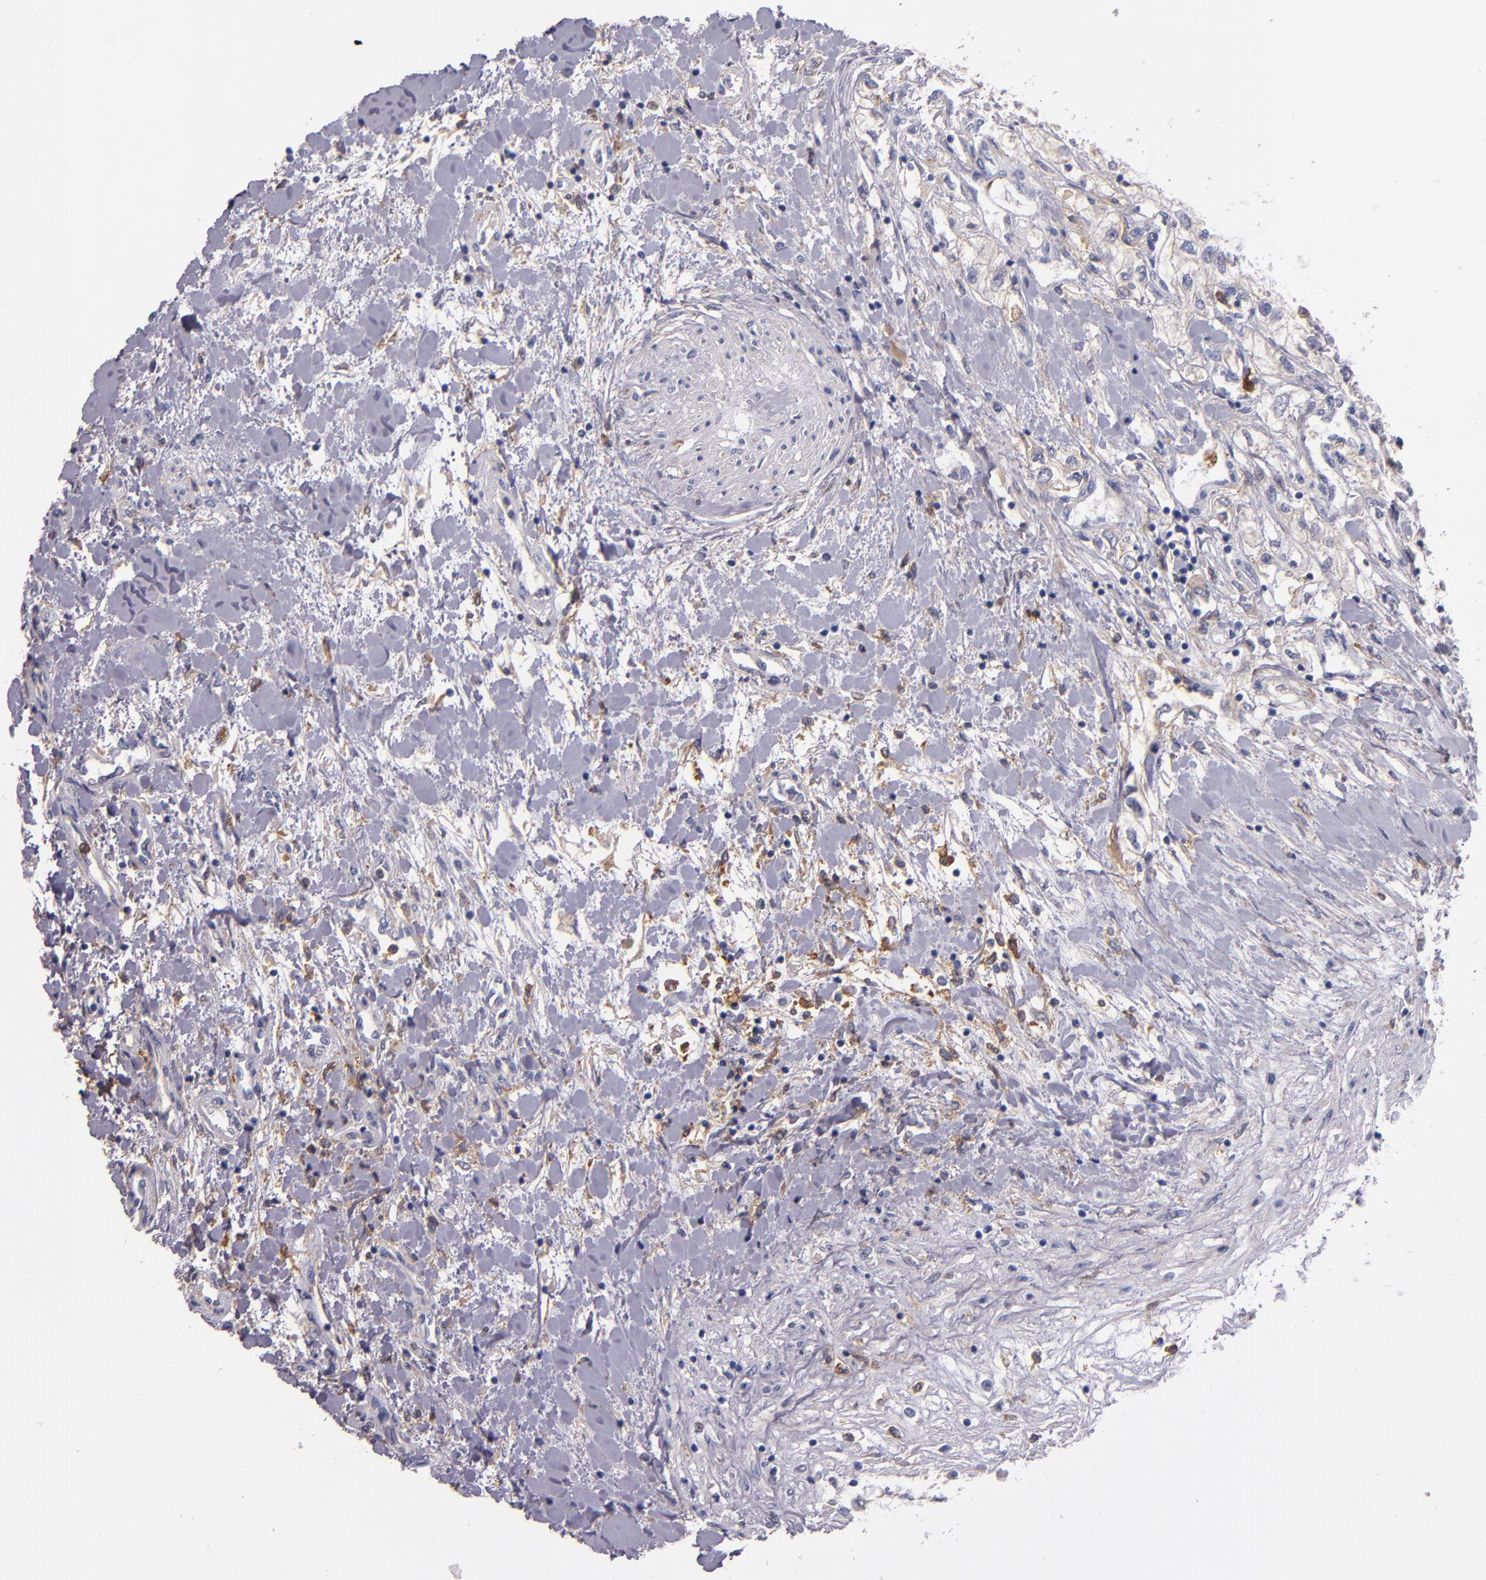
{"staining": {"intensity": "weak", "quantity": "25%-75%", "location": "cytoplasmic/membranous"}, "tissue": "renal cancer", "cell_type": "Tumor cells", "image_type": "cancer", "snomed": [{"axis": "morphology", "description": "Adenocarcinoma, NOS"}, {"axis": "topography", "description": "Kidney"}], "caption": "About 25%-75% of tumor cells in human adenocarcinoma (renal) show weak cytoplasmic/membranous protein expression as visualized by brown immunohistochemical staining.", "gene": "C5AR1", "patient": {"sex": "male", "age": 57}}